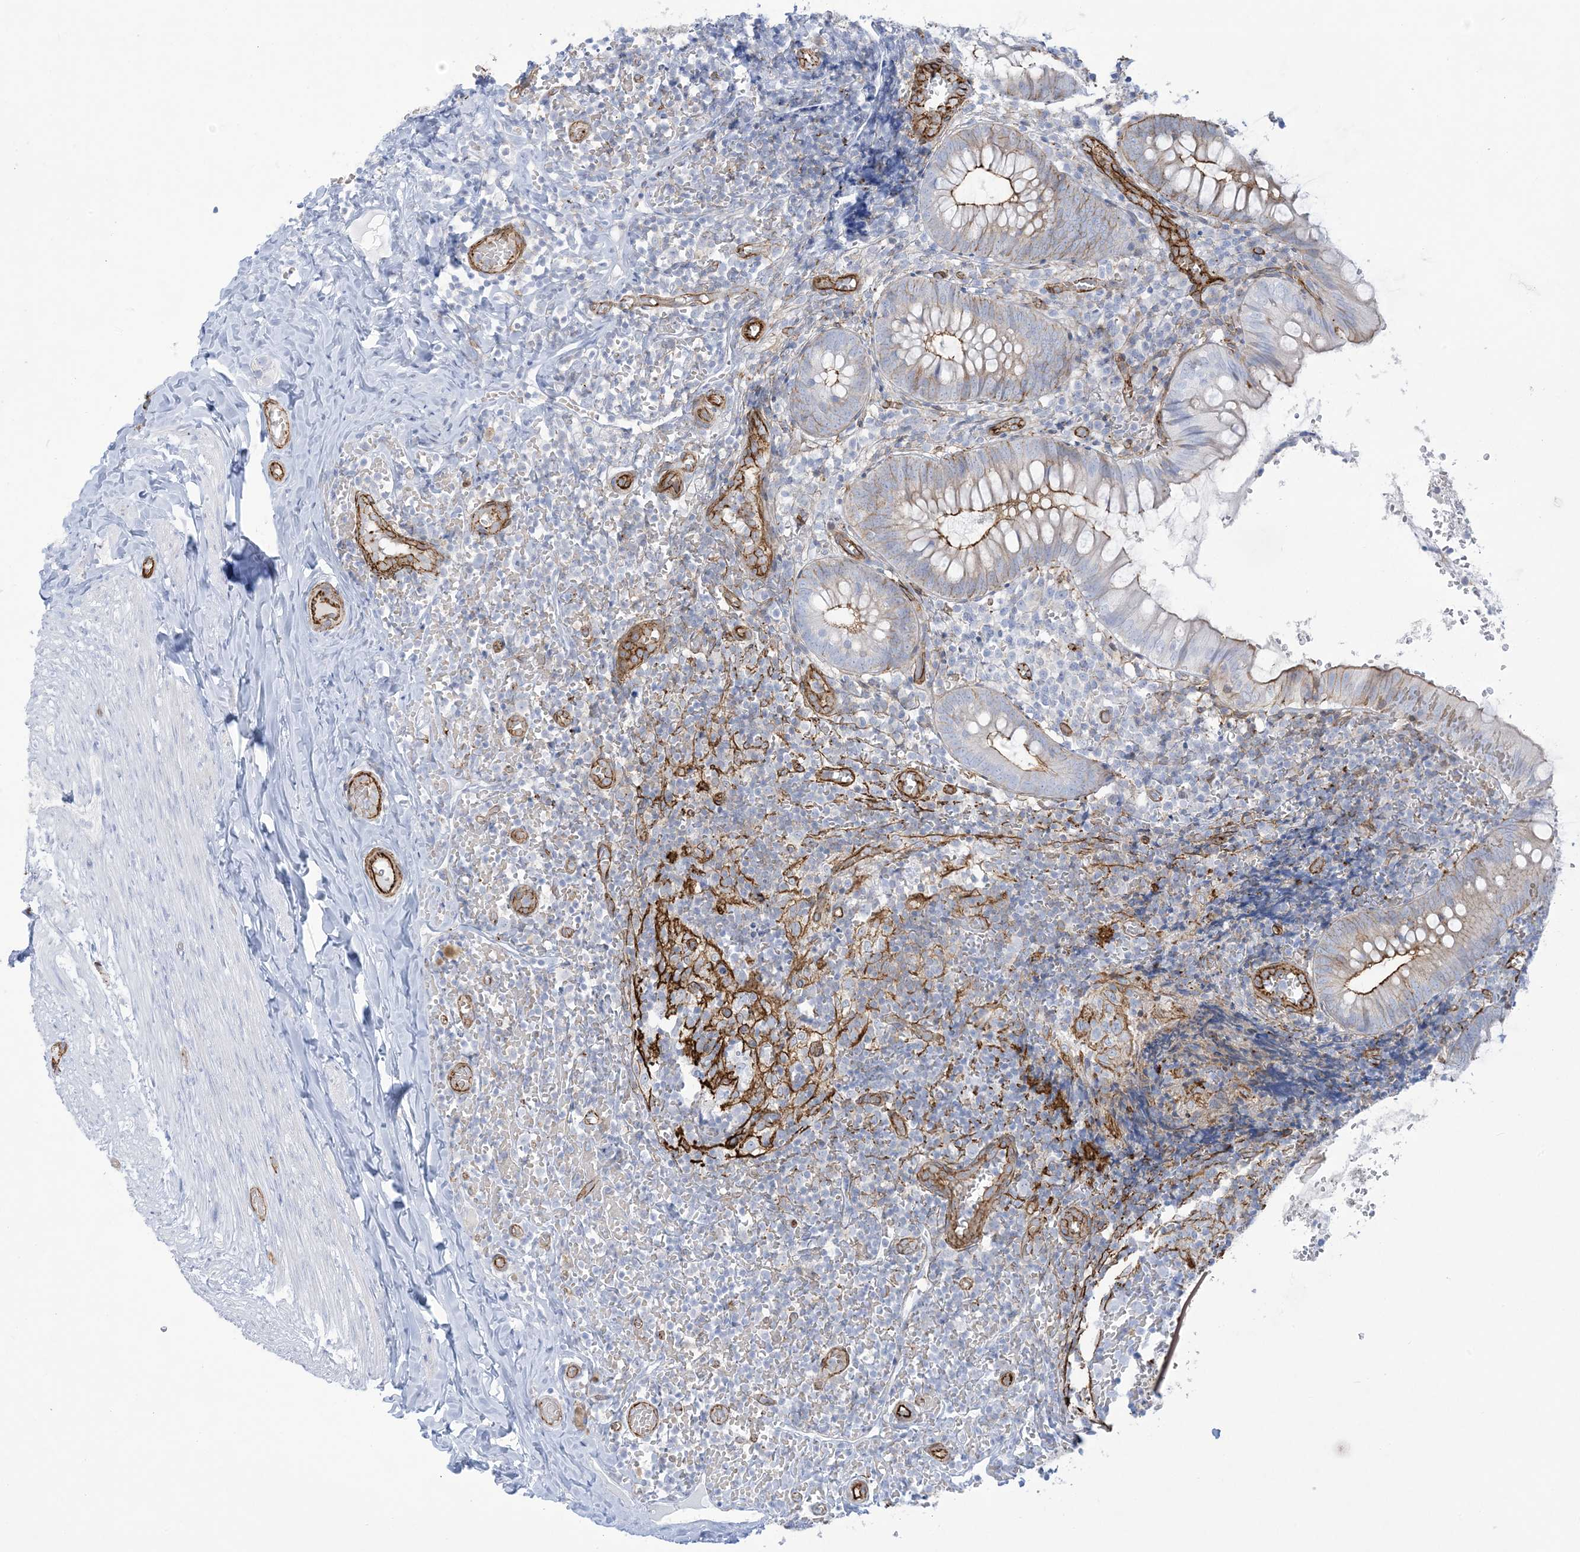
{"staining": {"intensity": "moderate", "quantity": "25%-75%", "location": "cytoplasmic/membranous"}, "tissue": "appendix", "cell_type": "Glandular cells", "image_type": "normal", "snomed": [{"axis": "morphology", "description": "Normal tissue, NOS"}, {"axis": "topography", "description": "Appendix"}], "caption": "Moderate cytoplasmic/membranous protein positivity is seen in about 25%-75% of glandular cells in appendix.", "gene": "B3GNT7", "patient": {"sex": "male", "age": 8}}